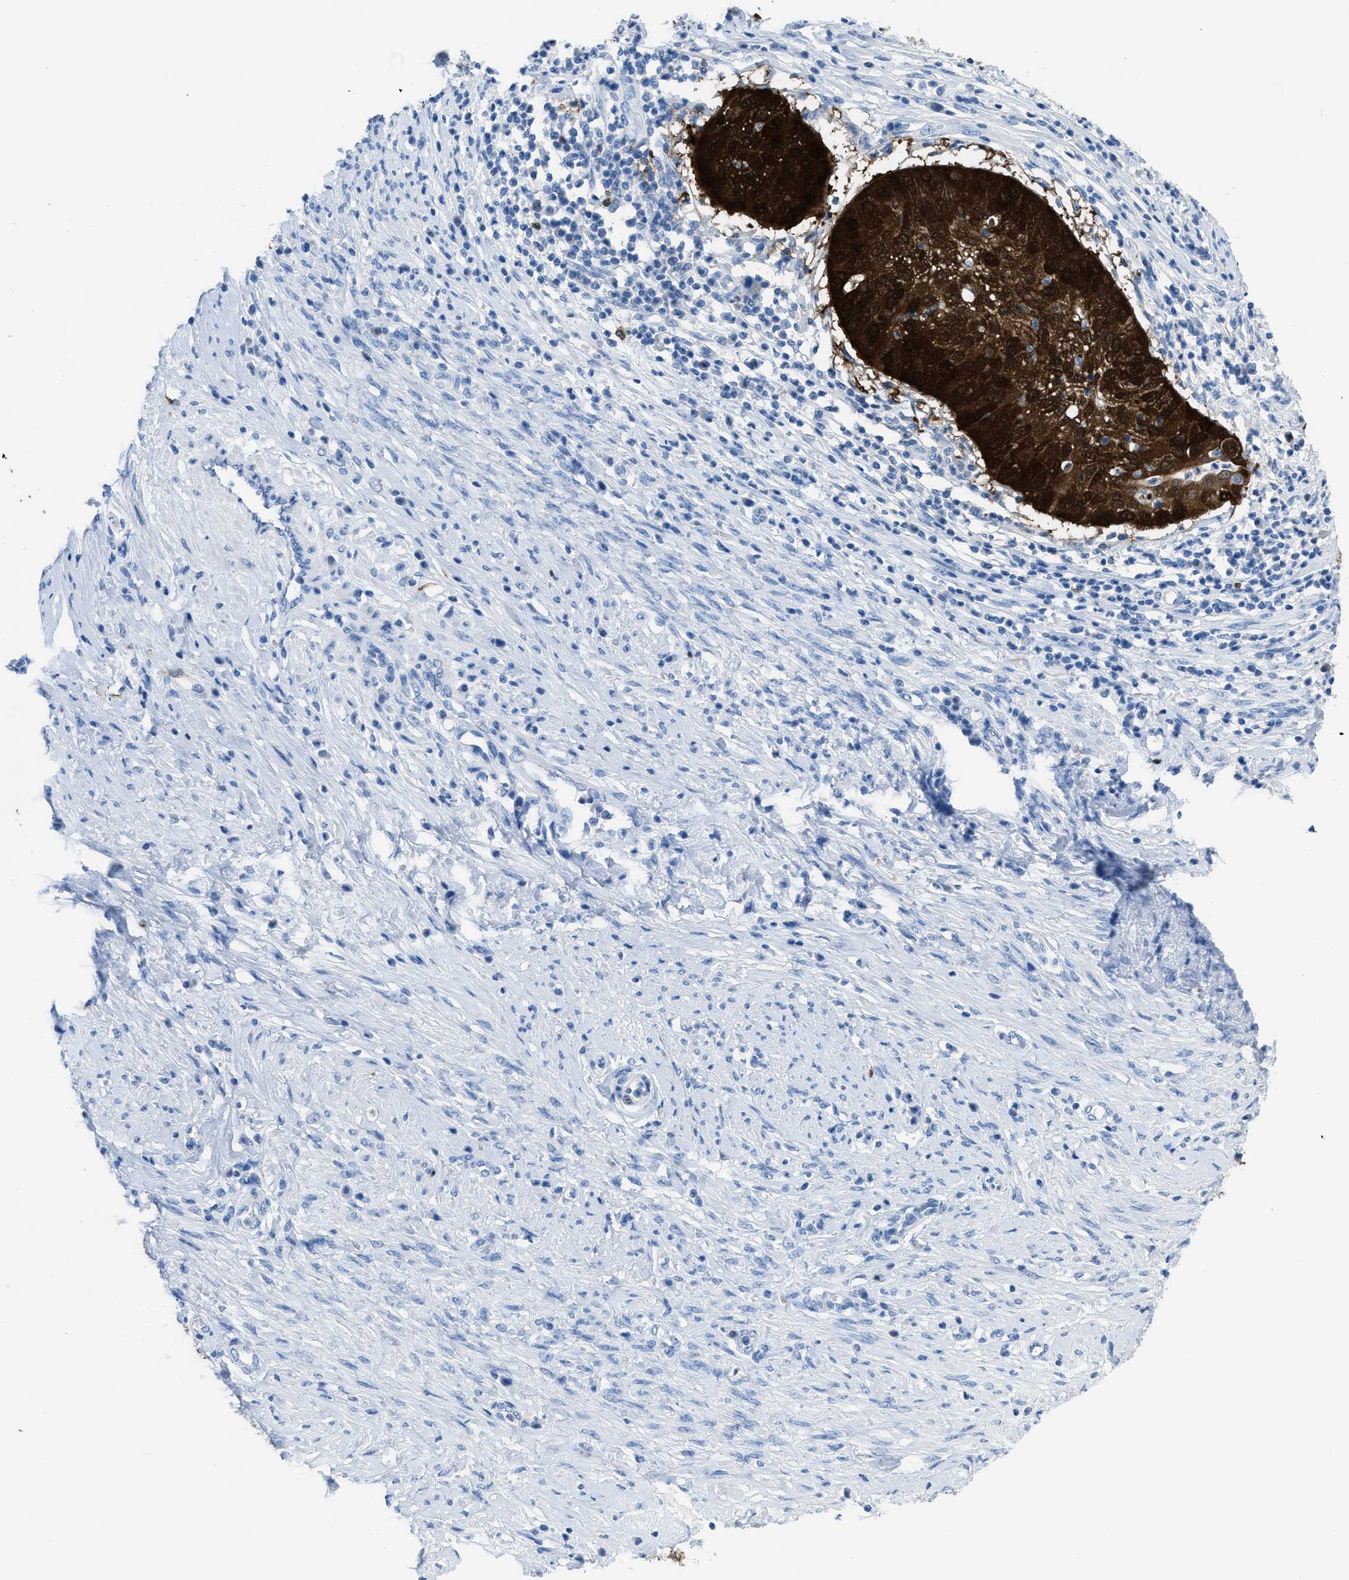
{"staining": {"intensity": "strong", "quantity": ">75%", "location": "cytoplasmic/membranous,nuclear"}, "tissue": "cervical cancer", "cell_type": "Tumor cells", "image_type": "cancer", "snomed": [{"axis": "morphology", "description": "Normal tissue, NOS"}, {"axis": "morphology", "description": "Squamous cell carcinoma, NOS"}, {"axis": "topography", "description": "Cervix"}], "caption": "An image of squamous cell carcinoma (cervical) stained for a protein shows strong cytoplasmic/membranous and nuclear brown staining in tumor cells.", "gene": "CDKN2A", "patient": {"sex": "female", "age": 39}}